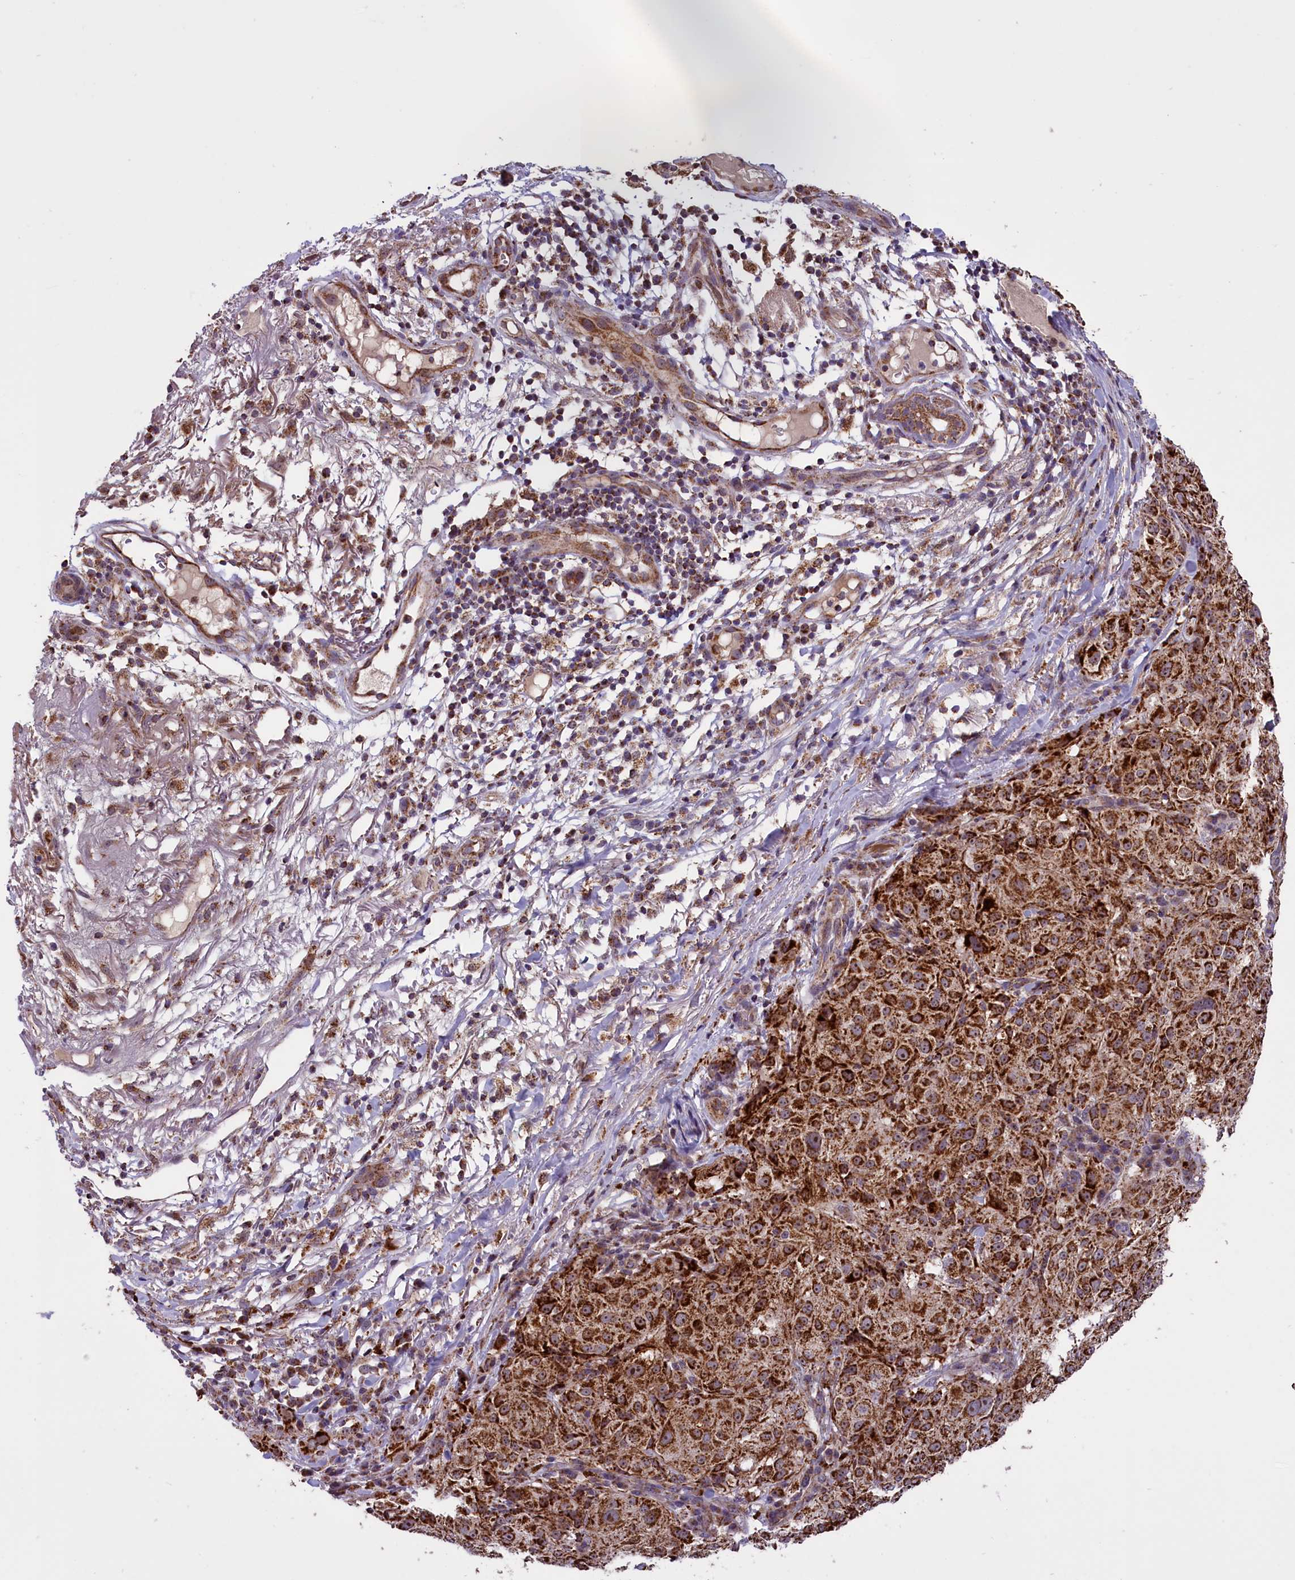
{"staining": {"intensity": "strong", "quantity": ">75%", "location": "cytoplasmic/membranous"}, "tissue": "melanoma", "cell_type": "Tumor cells", "image_type": "cancer", "snomed": [{"axis": "morphology", "description": "Necrosis, NOS"}, {"axis": "morphology", "description": "Malignant melanoma, NOS"}, {"axis": "topography", "description": "Skin"}], "caption": "Immunohistochemical staining of human melanoma displays strong cytoplasmic/membranous protein staining in approximately >75% of tumor cells. (Brightfield microscopy of DAB IHC at high magnification).", "gene": "GLRX5", "patient": {"sex": "female", "age": 87}}